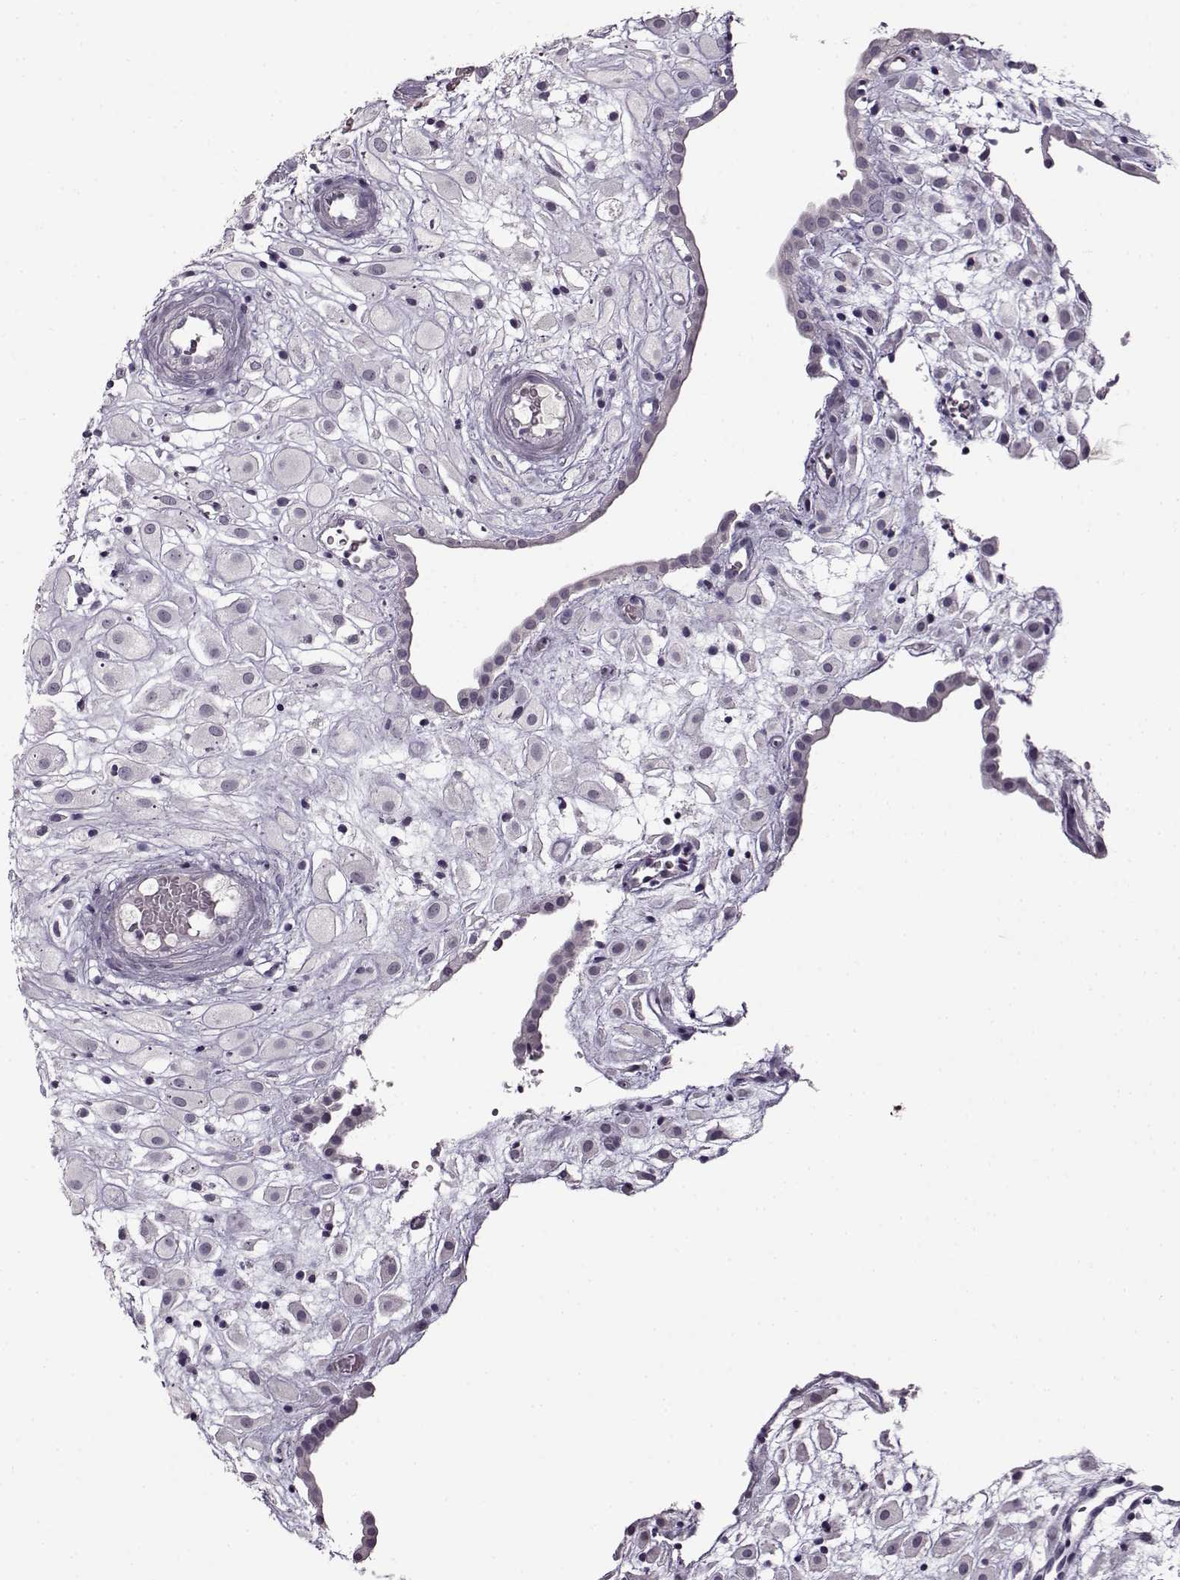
{"staining": {"intensity": "negative", "quantity": "none", "location": "none"}, "tissue": "placenta", "cell_type": "Decidual cells", "image_type": "normal", "snomed": [{"axis": "morphology", "description": "Normal tissue, NOS"}, {"axis": "topography", "description": "Placenta"}], "caption": "The immunohistochemistry photomicrograph has no significant positivity in decidual cells of placenta.", "gene": "FSHB", "patient": {"sex": "female", "age": 24}}